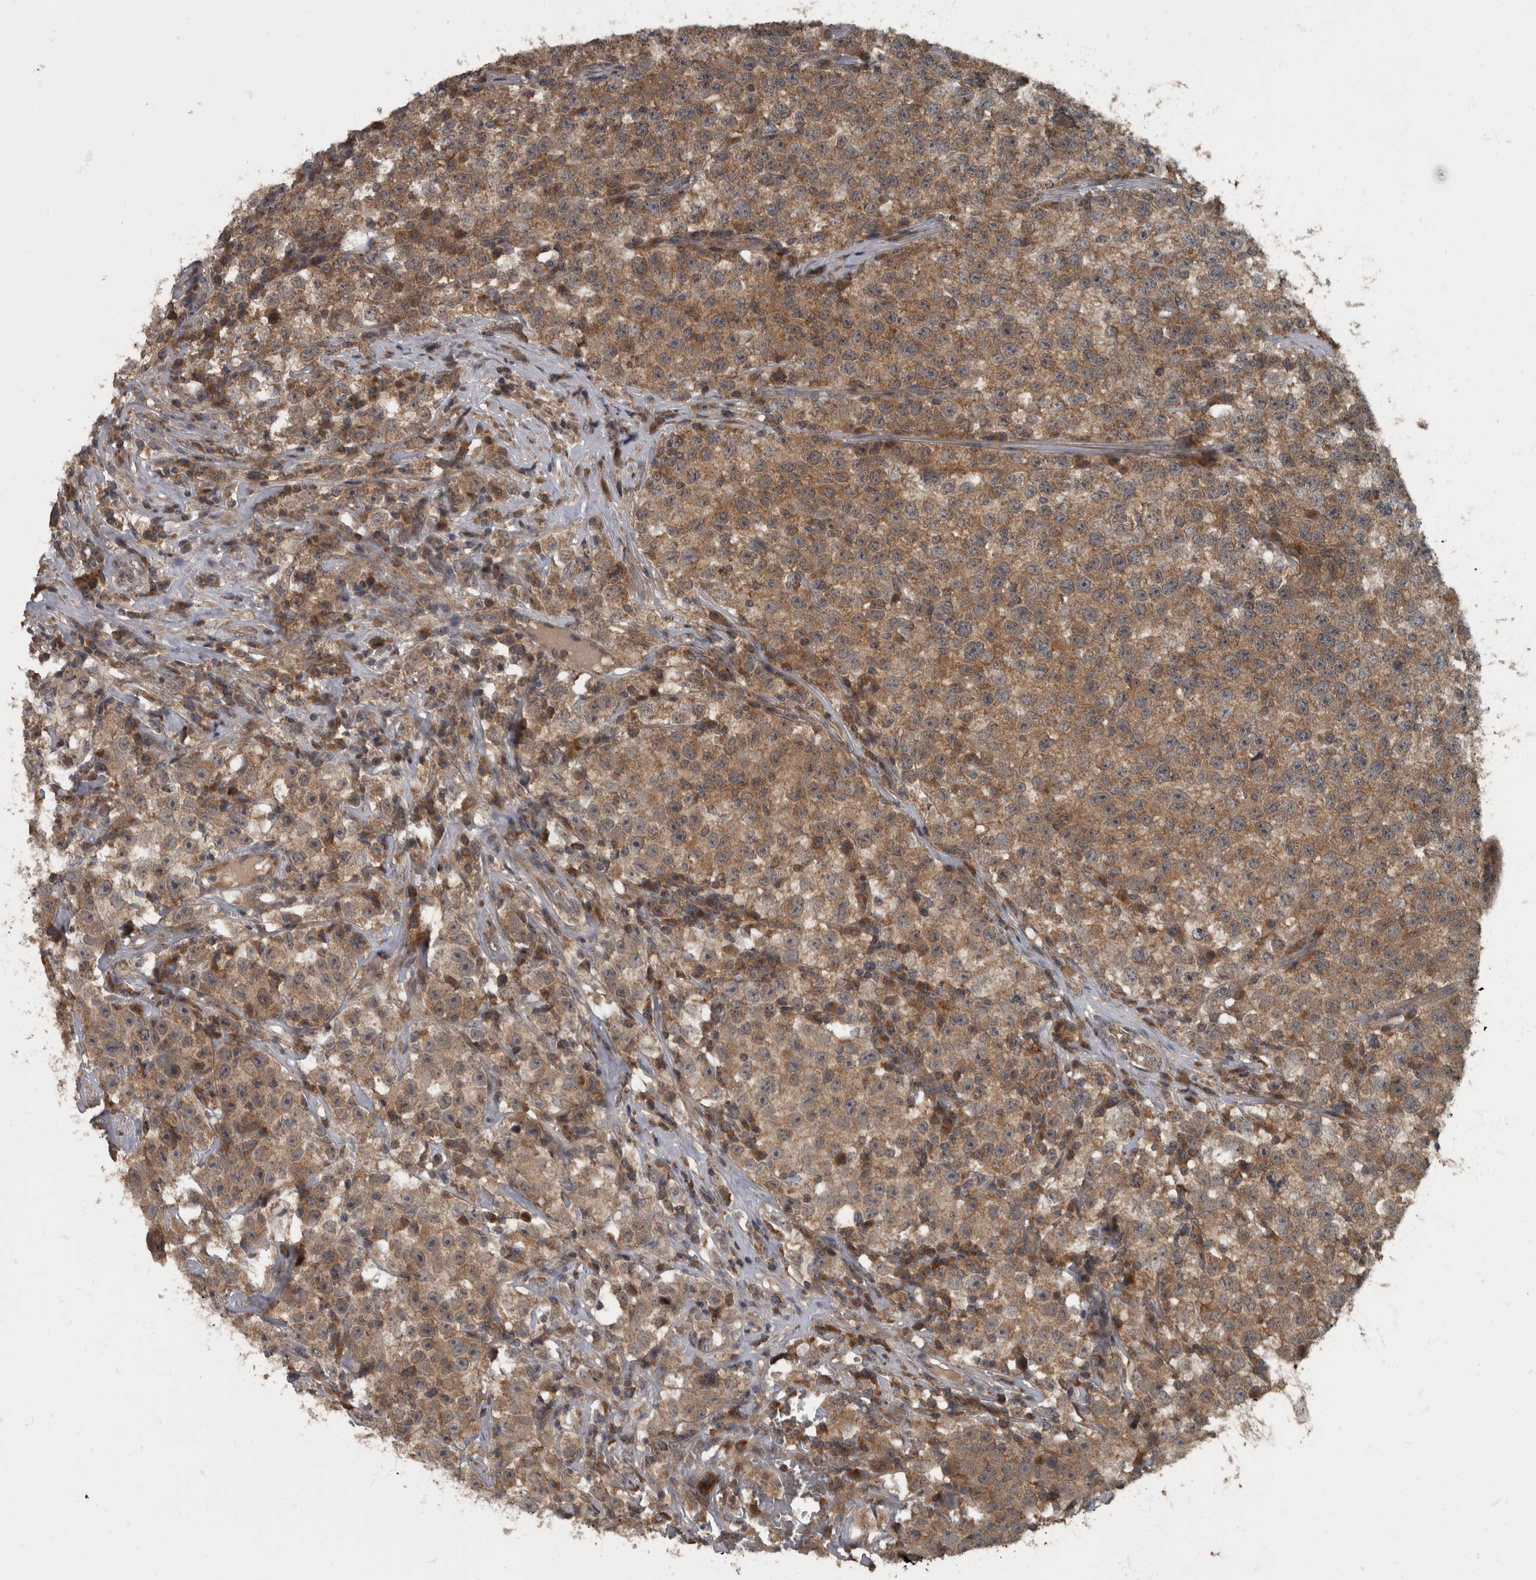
{"staining": {"intensity": "moderate", "quantity": ">75%", "location": "cytoplasmic/membranous"}, "tissue": "testis cancer", "cell_type": "Tumor cells", "image_type": "cancer", "snomed": [{"axis": "morphology", "description": "Seminoma, NOS"}, {"axis": "topography", "description": "Testis"}], "caption": "Protein expression analysis of human testis cancer reveals moderate cytoplasmic/membranous positivity in about >75% of tumor cells.", "gene": "RABGGTB", "patient": {"sex": "male", "age": 22}}